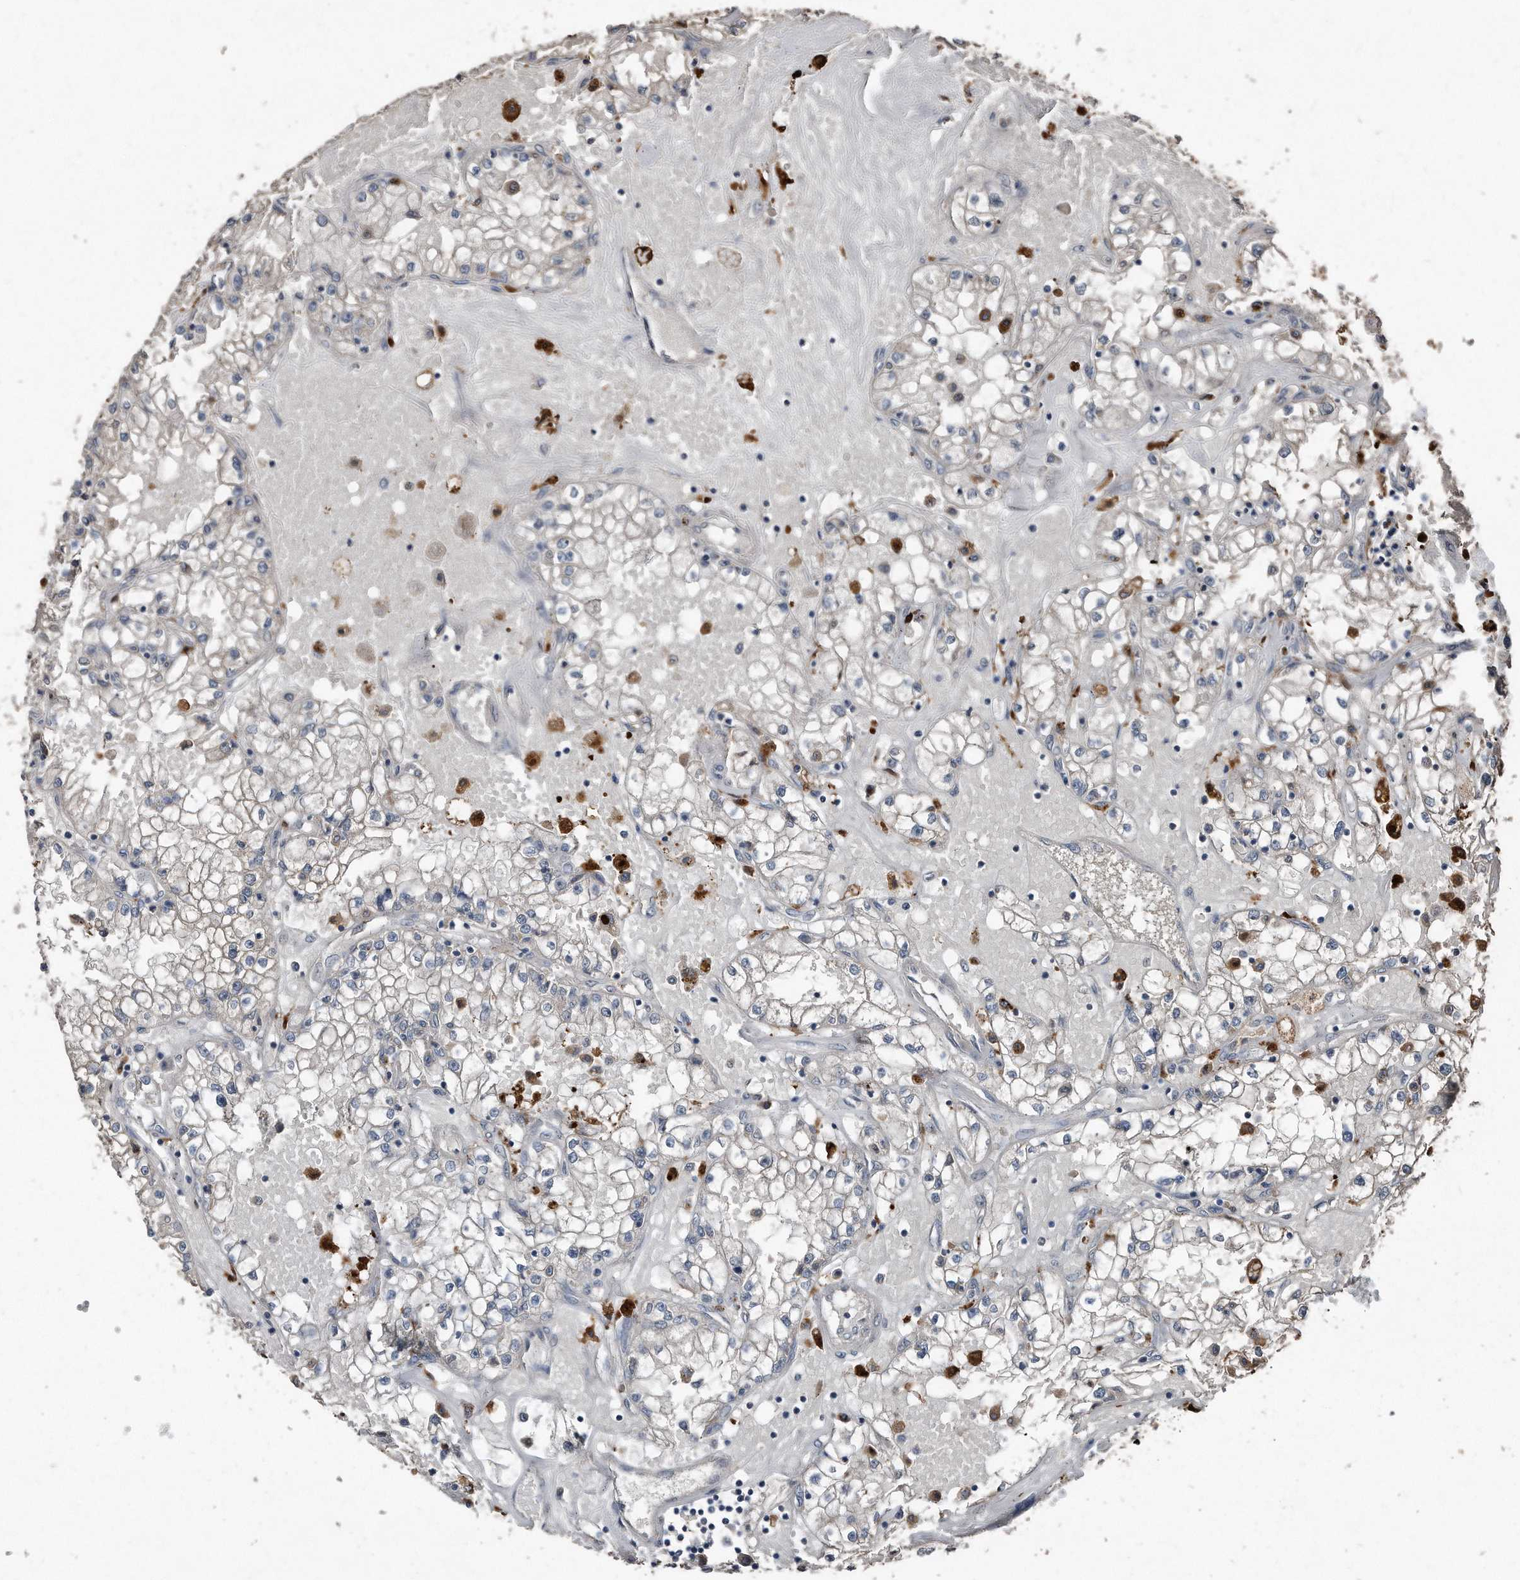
{"staining": {"intensity": "negative", "quantity": "none", "location": "none"}, "tissue": "renal cancer", "cell_type": "Tumor cells", "image_type": "cancer", "snomed": [{"axis": "morphology", "description": "Adenocarcinoma, NOS"}, {"axis": "topography", "description": "Kidney"}], "caption": "A micrograph of renal adenocarcinoma stained for a protein displays no brown staining in tumor cells.", "gene": "ANKRD10", "patient": {"sex": "male", "age": 56}}